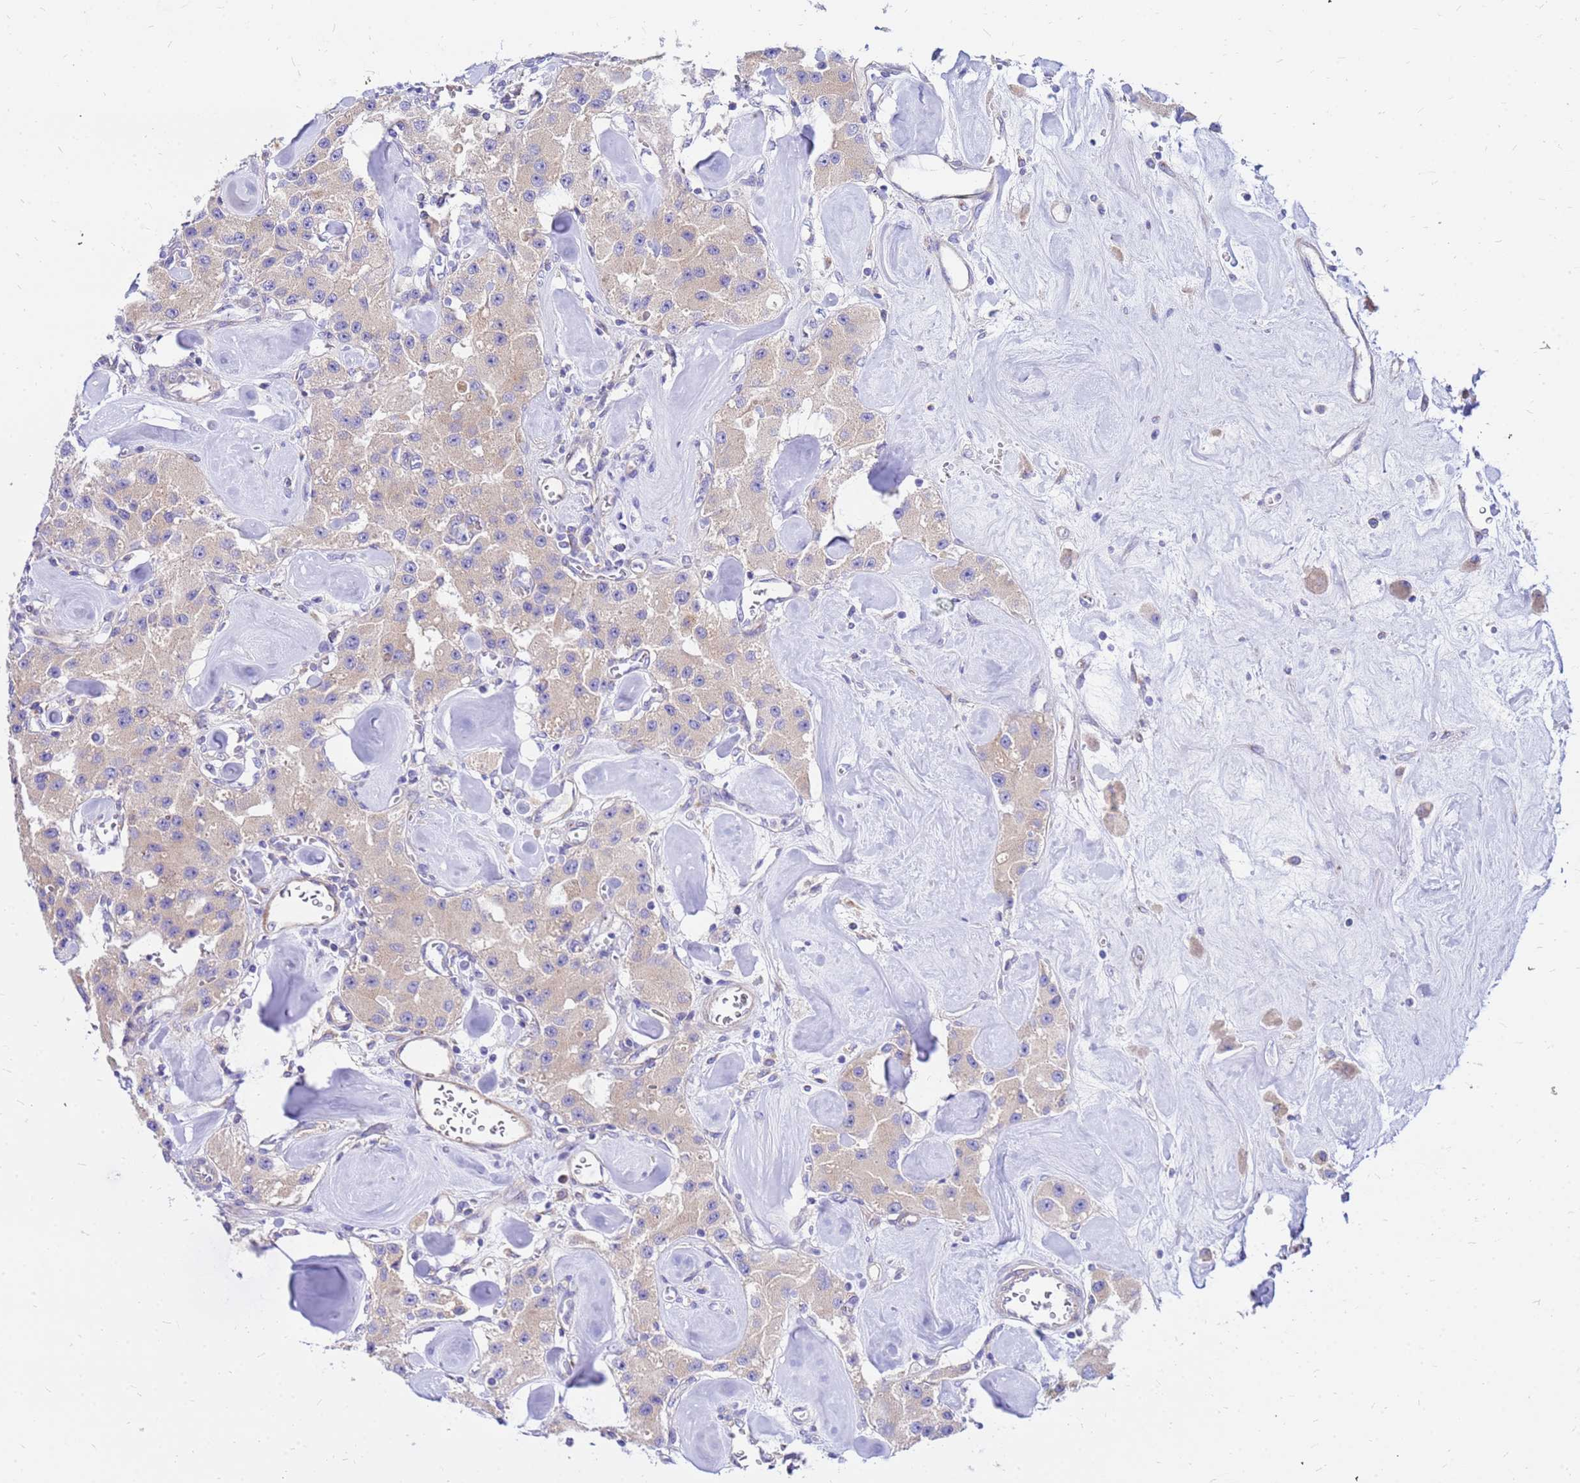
{"staining": {"intensity": "negative", "quantity": "none", "location": "none"}, "tissue": "carcinoid", "cell_type": "Tumor cells", "image_type": "cancer", "snomed": [{"axis": "morphology", "description": "Carcinoid, malignant, NOS"}, {"axis": "topography", "description": "Pancreas"}], "caption": "Immunohistochemistry of human malignant carcinoid demonstrates no positivity in tumor cells.", "gene": "HERC5", "patient": {"sex": "male", "age": 41}}